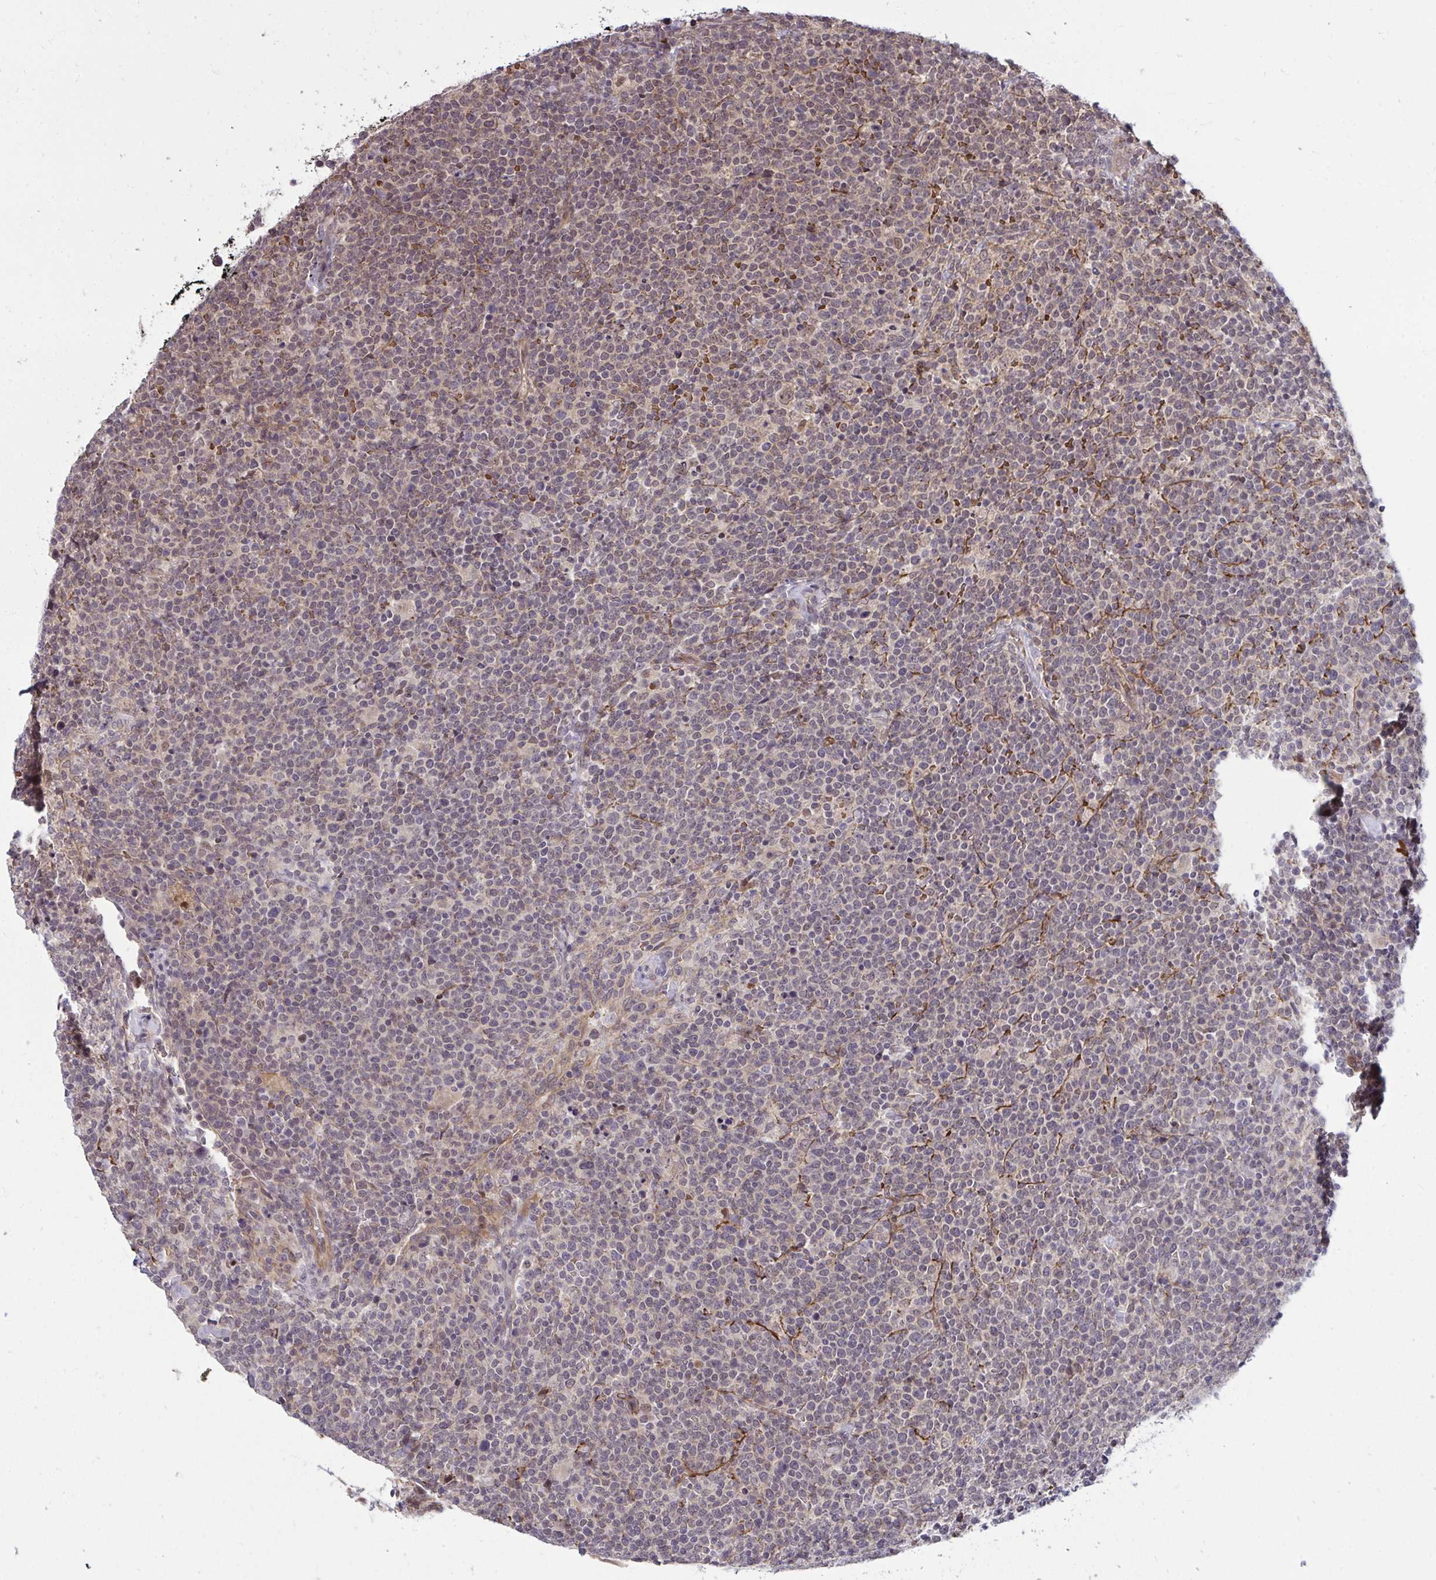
{"staining": {"intensity": "weak", "quantity": "25%-75%", "location": "cytoplasmic/membranous"}, "tissue": "lymphoma", "cell_type": "Tumor cells", "image_type": "cancer", "snomed": [{"axis": "morphology", "description": "Malignant lymphoma, non-Hodgkin's type, High grade"}, {"axis": "topography", "description": "Lymph node"}], "caption": "A micrograph showing weak cytoplasmic/membranous staining in approximately 25%-75% of tumor cells in high-grade malignant lymphoma, non-Hodgkin's type, as visualized by brown immunohistochemical staining.", "gene": "ZSCAN9", "patient": {"sex": "male", "age": 61}}